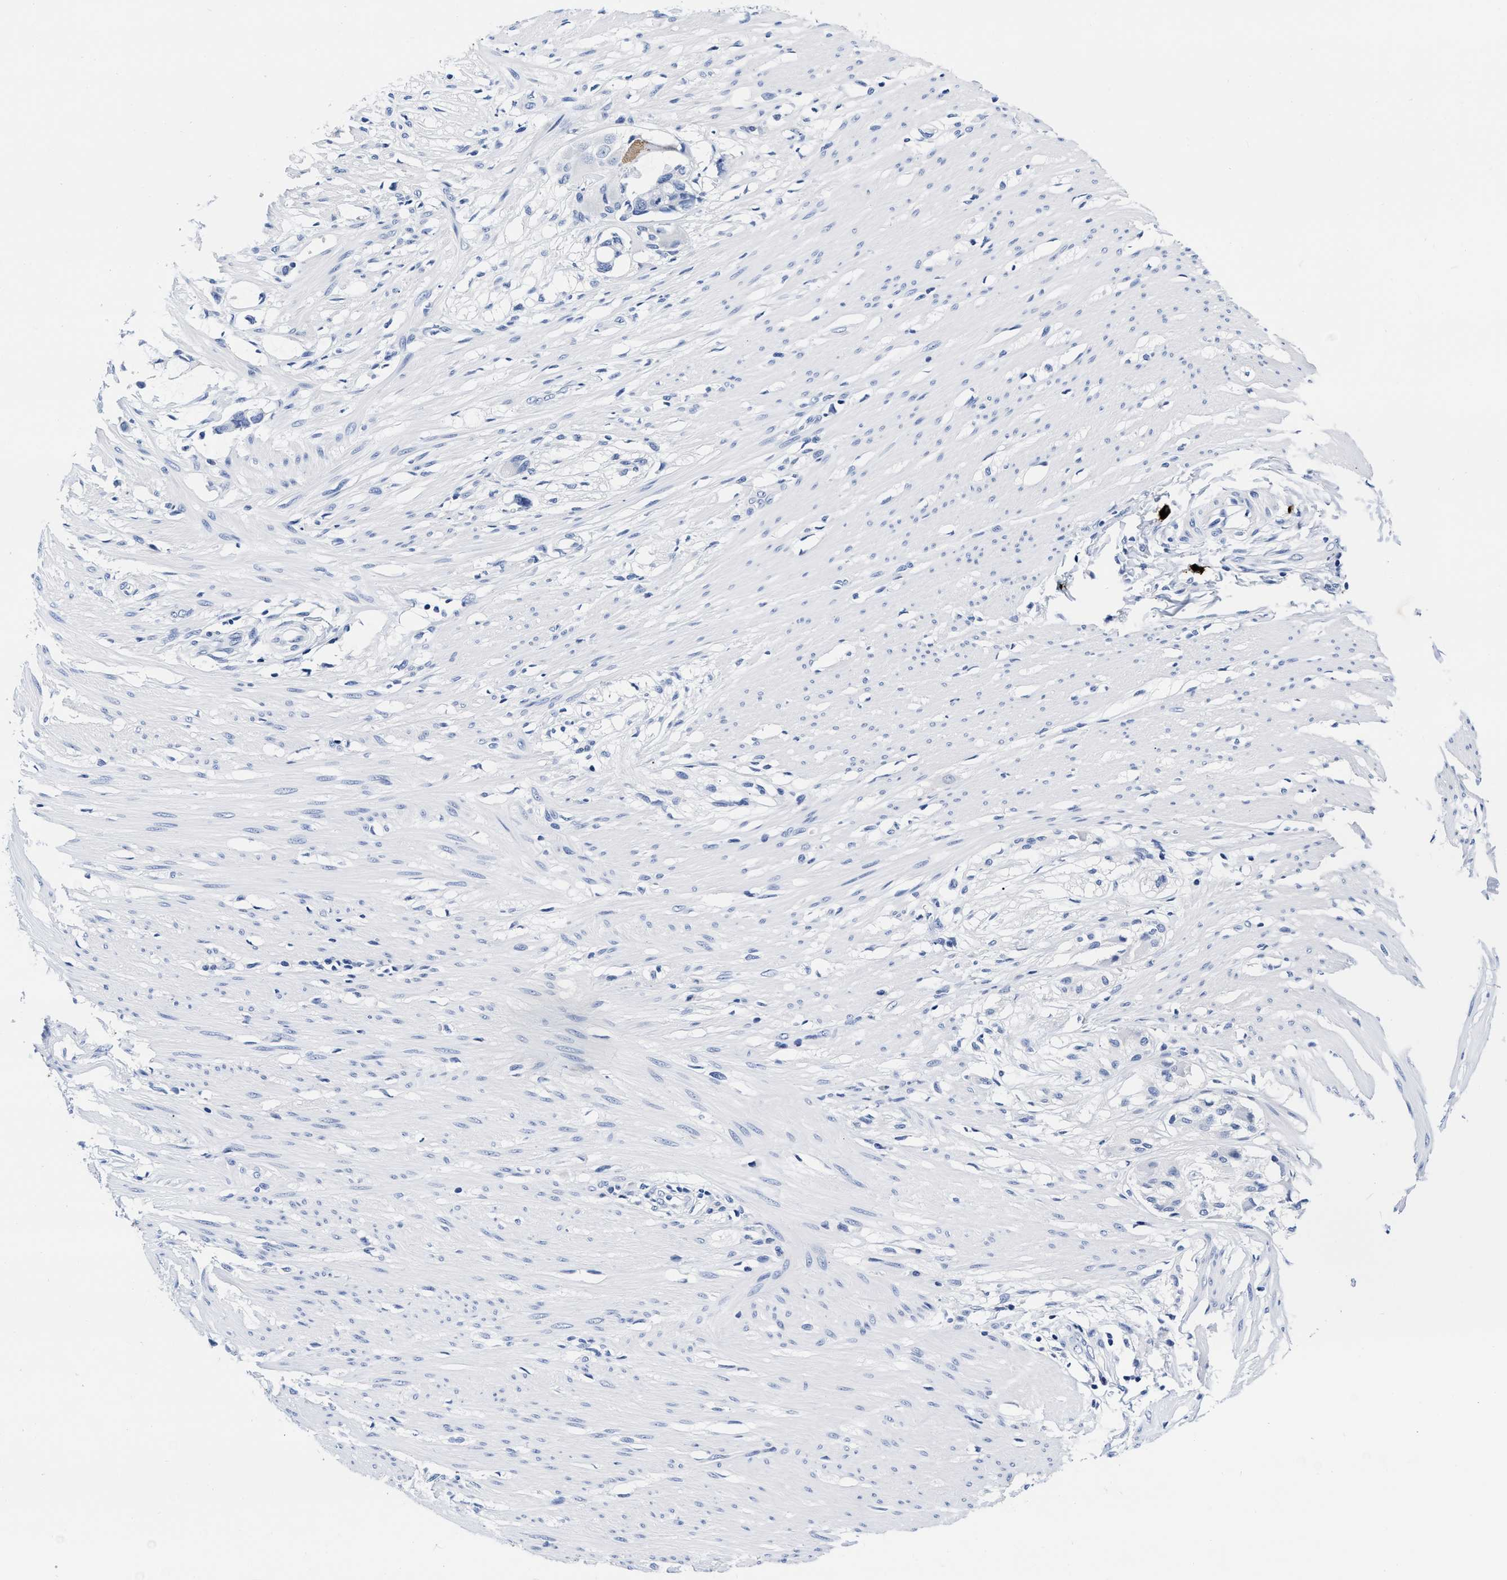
{"staining": {"intensity": "negative", "quantity": "none", "location": "none"}, "tissue": "smooth muscle", "cell_type": "Smooth muscle cells", "image_type": "normal", "snomed": [{"axis": "morphology", "description": "Normal tissue, NOS"}, {"axis": "morphology", "description": "Adenocarcinoma, NOS"}, {"axis": "topography", "description": "Smooth muscle"}, {"axis": "topography", "description": "Colon"}], "caption": "A high-resolution micrograph shows immunohistochemistry (IHC) staining of normal smooth muscle, which demonstrates no significant staining in smooth muscle cells.", "gene": "CER1", "patient": {"sex": "male", "age": 14}}